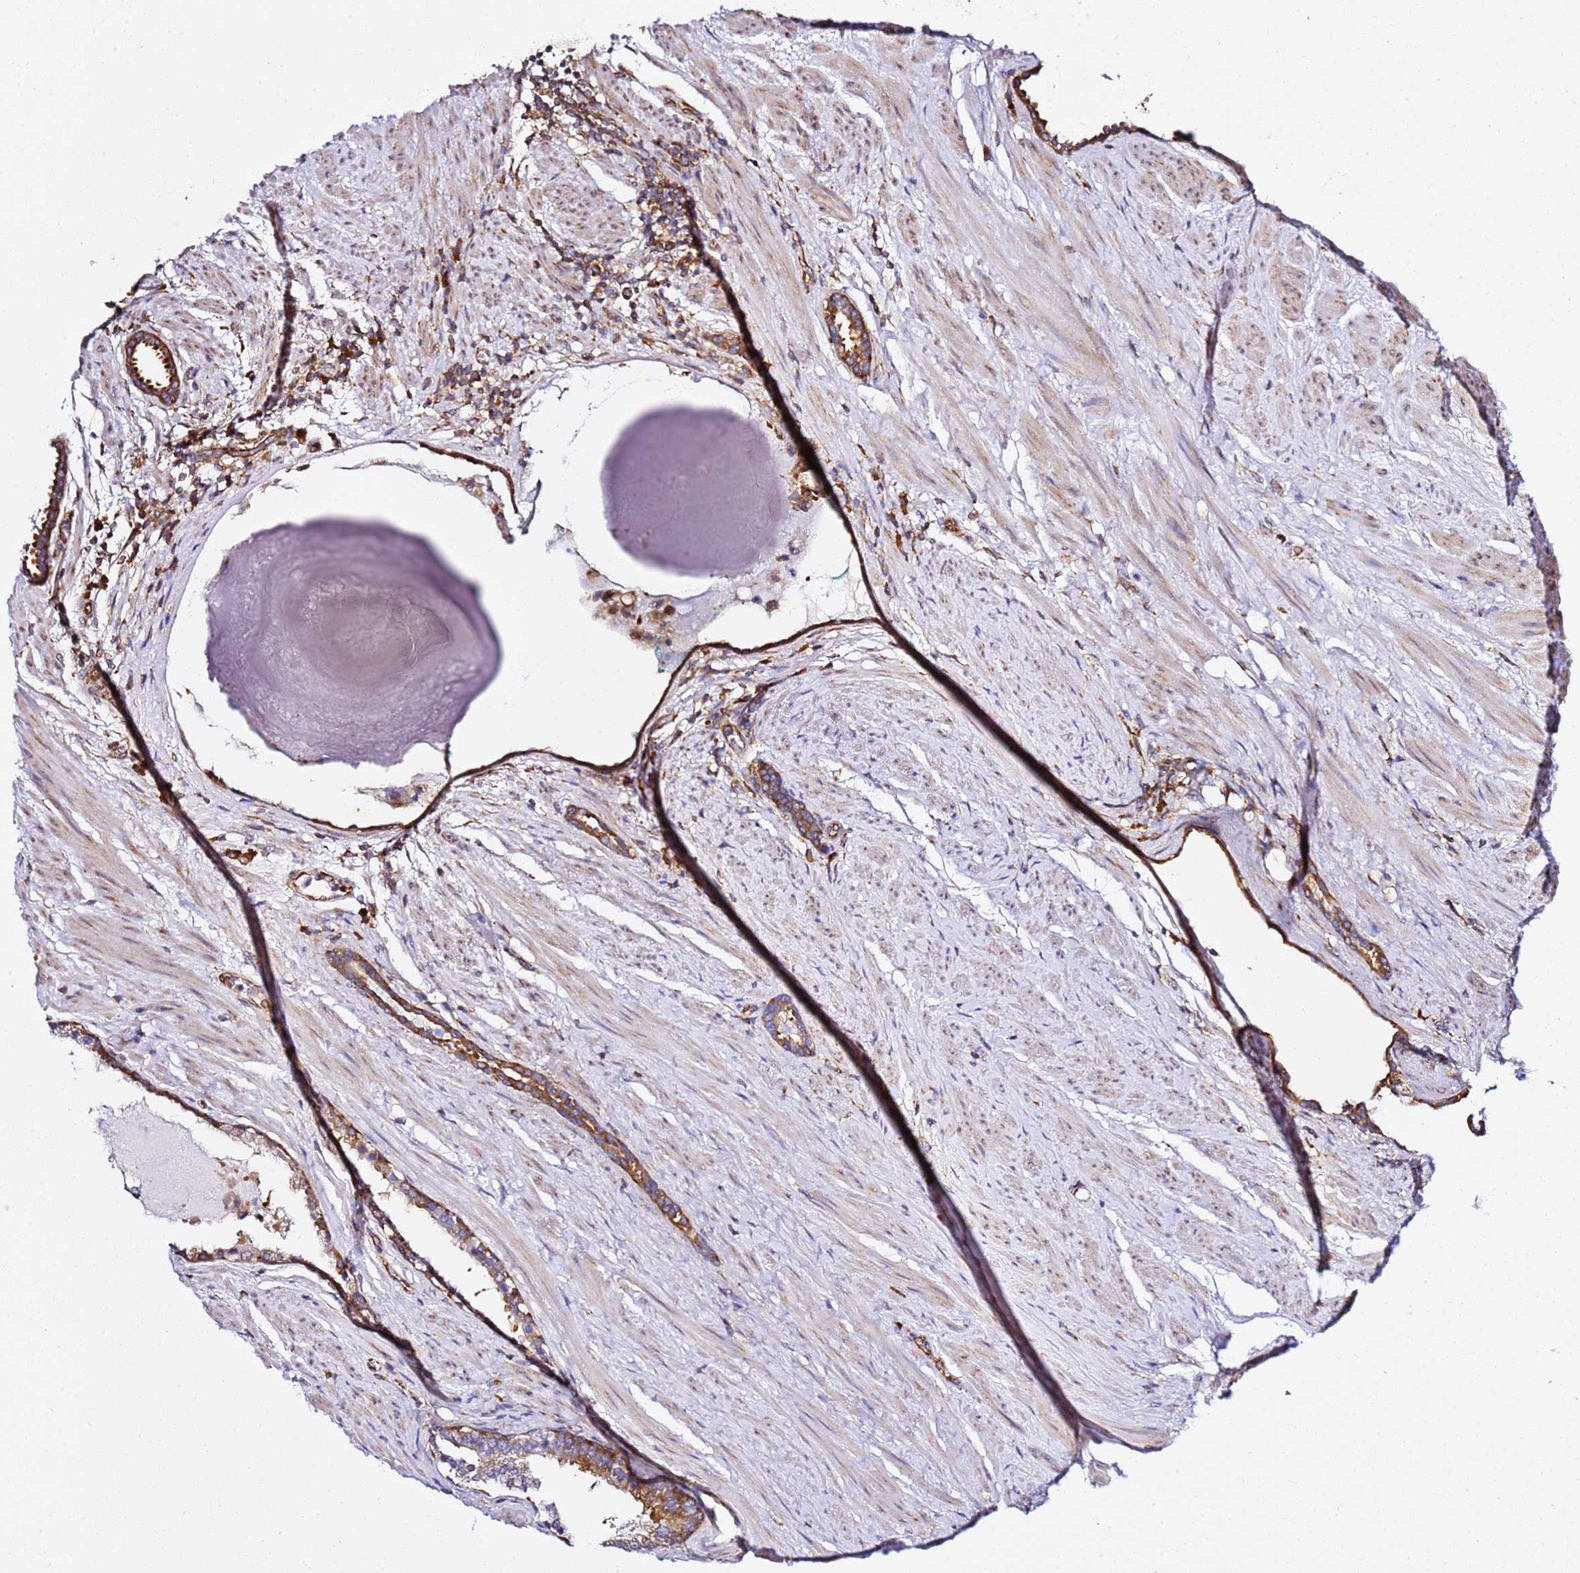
{"staining": {"intensity": "moderate", "quantity": ">75%", "location": "cytoplasmic/membranous"}, "tissue": "prostate cancer", "cell_type": "Tumor cells", "image_type": "cancer", "snomed": [{"axis": "morphology", "description": "Adenocarcinoma, Low grade"}, {"axis": "topography", "description": "Prostate"}], "caption": "This histopathology image demonstrates low-grade adenocarcinoma (prostate) stained with immunohistochemistry to label a protein in brown. The cytoplasmic/membranous of tumor cells show moderate positivity for the protein. Nuclei are counter-stained blue.", "gene": "TPST1", "patient": {"sex": "male", "age": 59}}